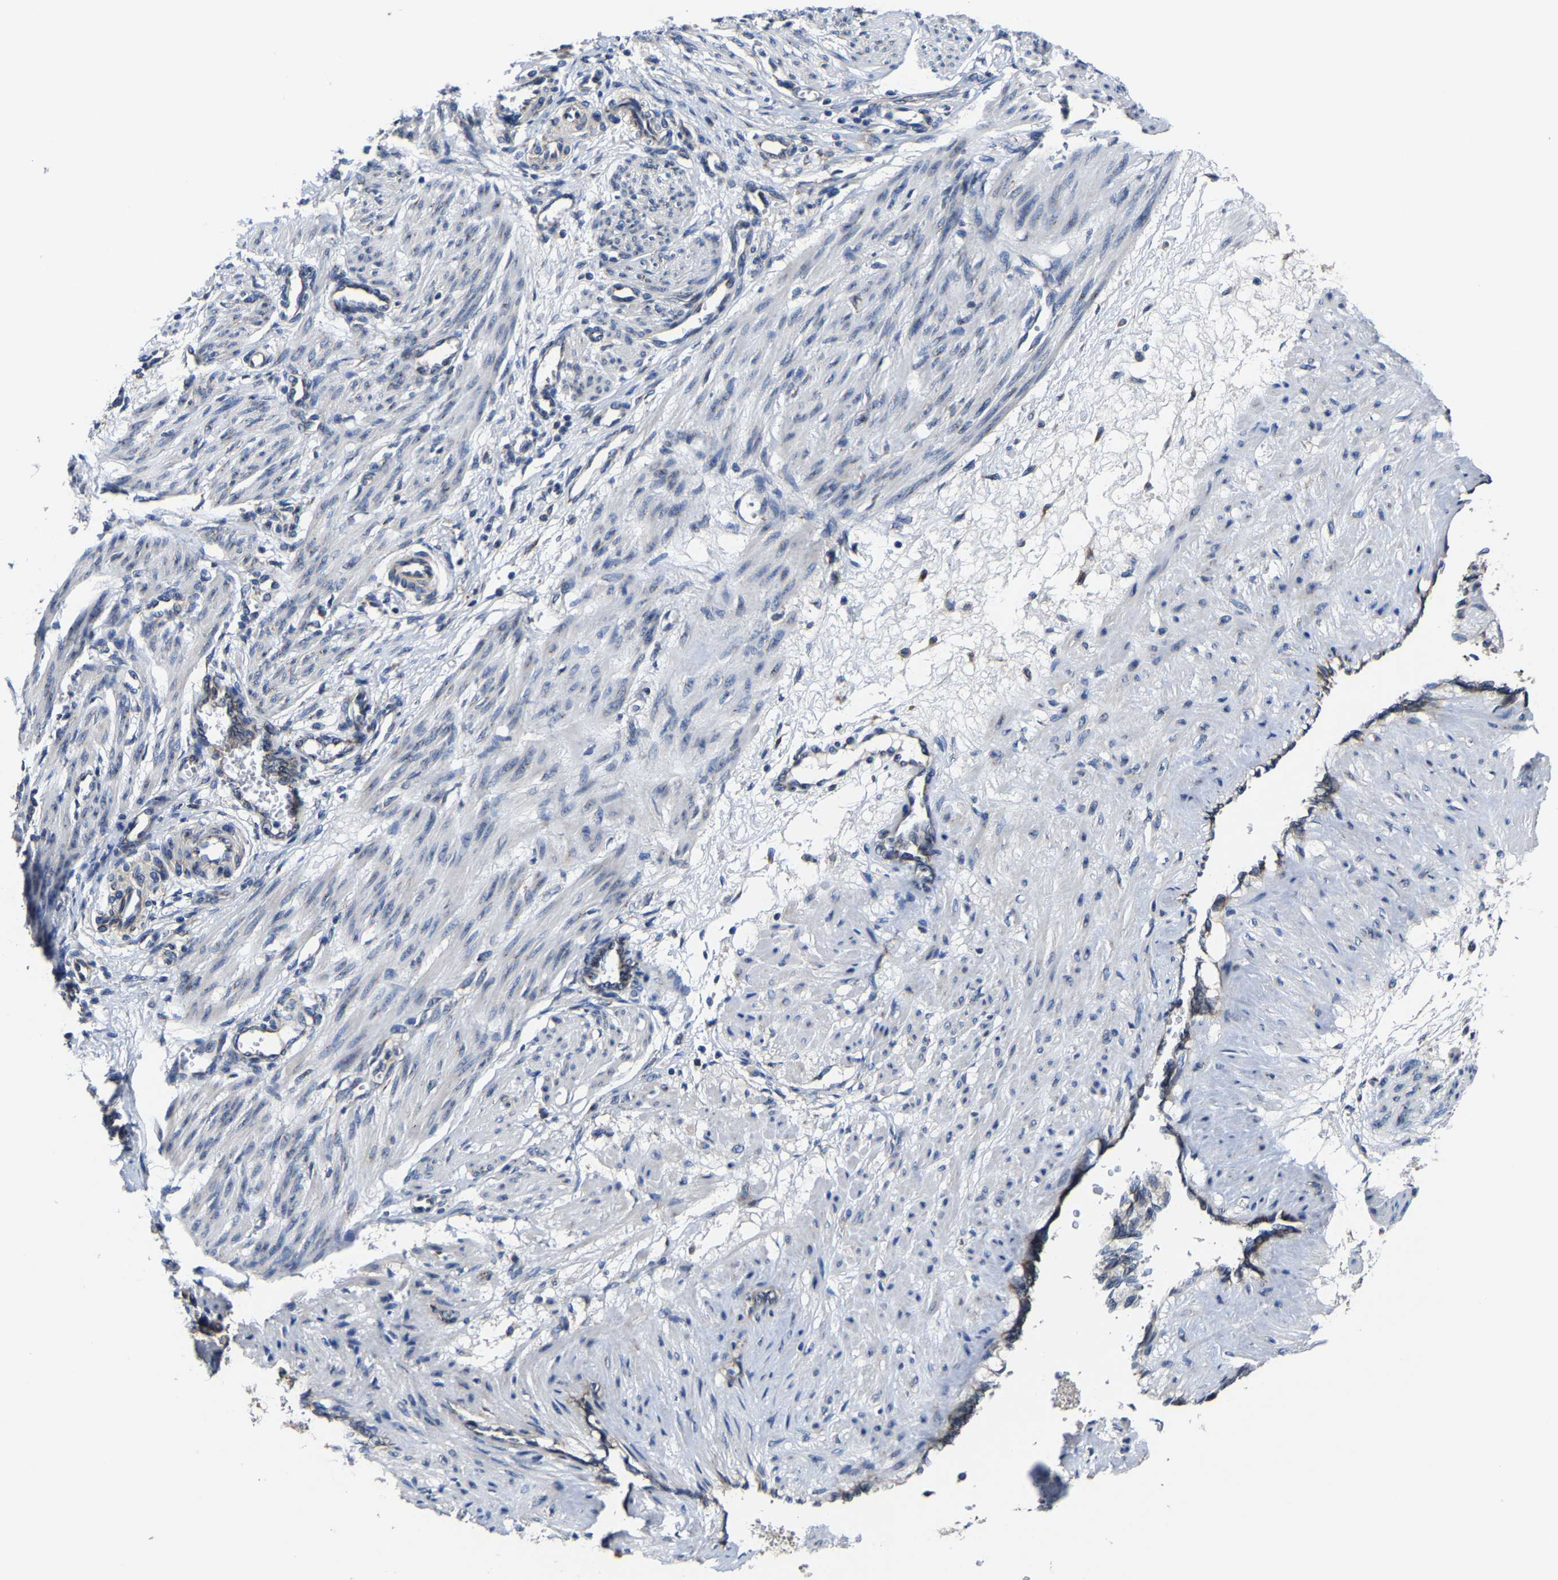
{"staining": {"intensity": "negative", "quantity": "none", "location": "none"}, "tissue": "smooth muscle", "cell_type": "Smooth muscle cells", "image_type": "normal", "snomed": [{"axis": "morphology", "description": "Normal tissue, NOS"}, {"axis": "topography", "description": "Endometrium"}], "caption": "Smooth muscle cells show no significant expression in unremarkable smooth muscle. The staining is performed using DAB brown chromogen with nuclei counter-stained in using hematoxylin.", "gene": "EBAG9", "patient": {"sex": "female", "age": 33}}